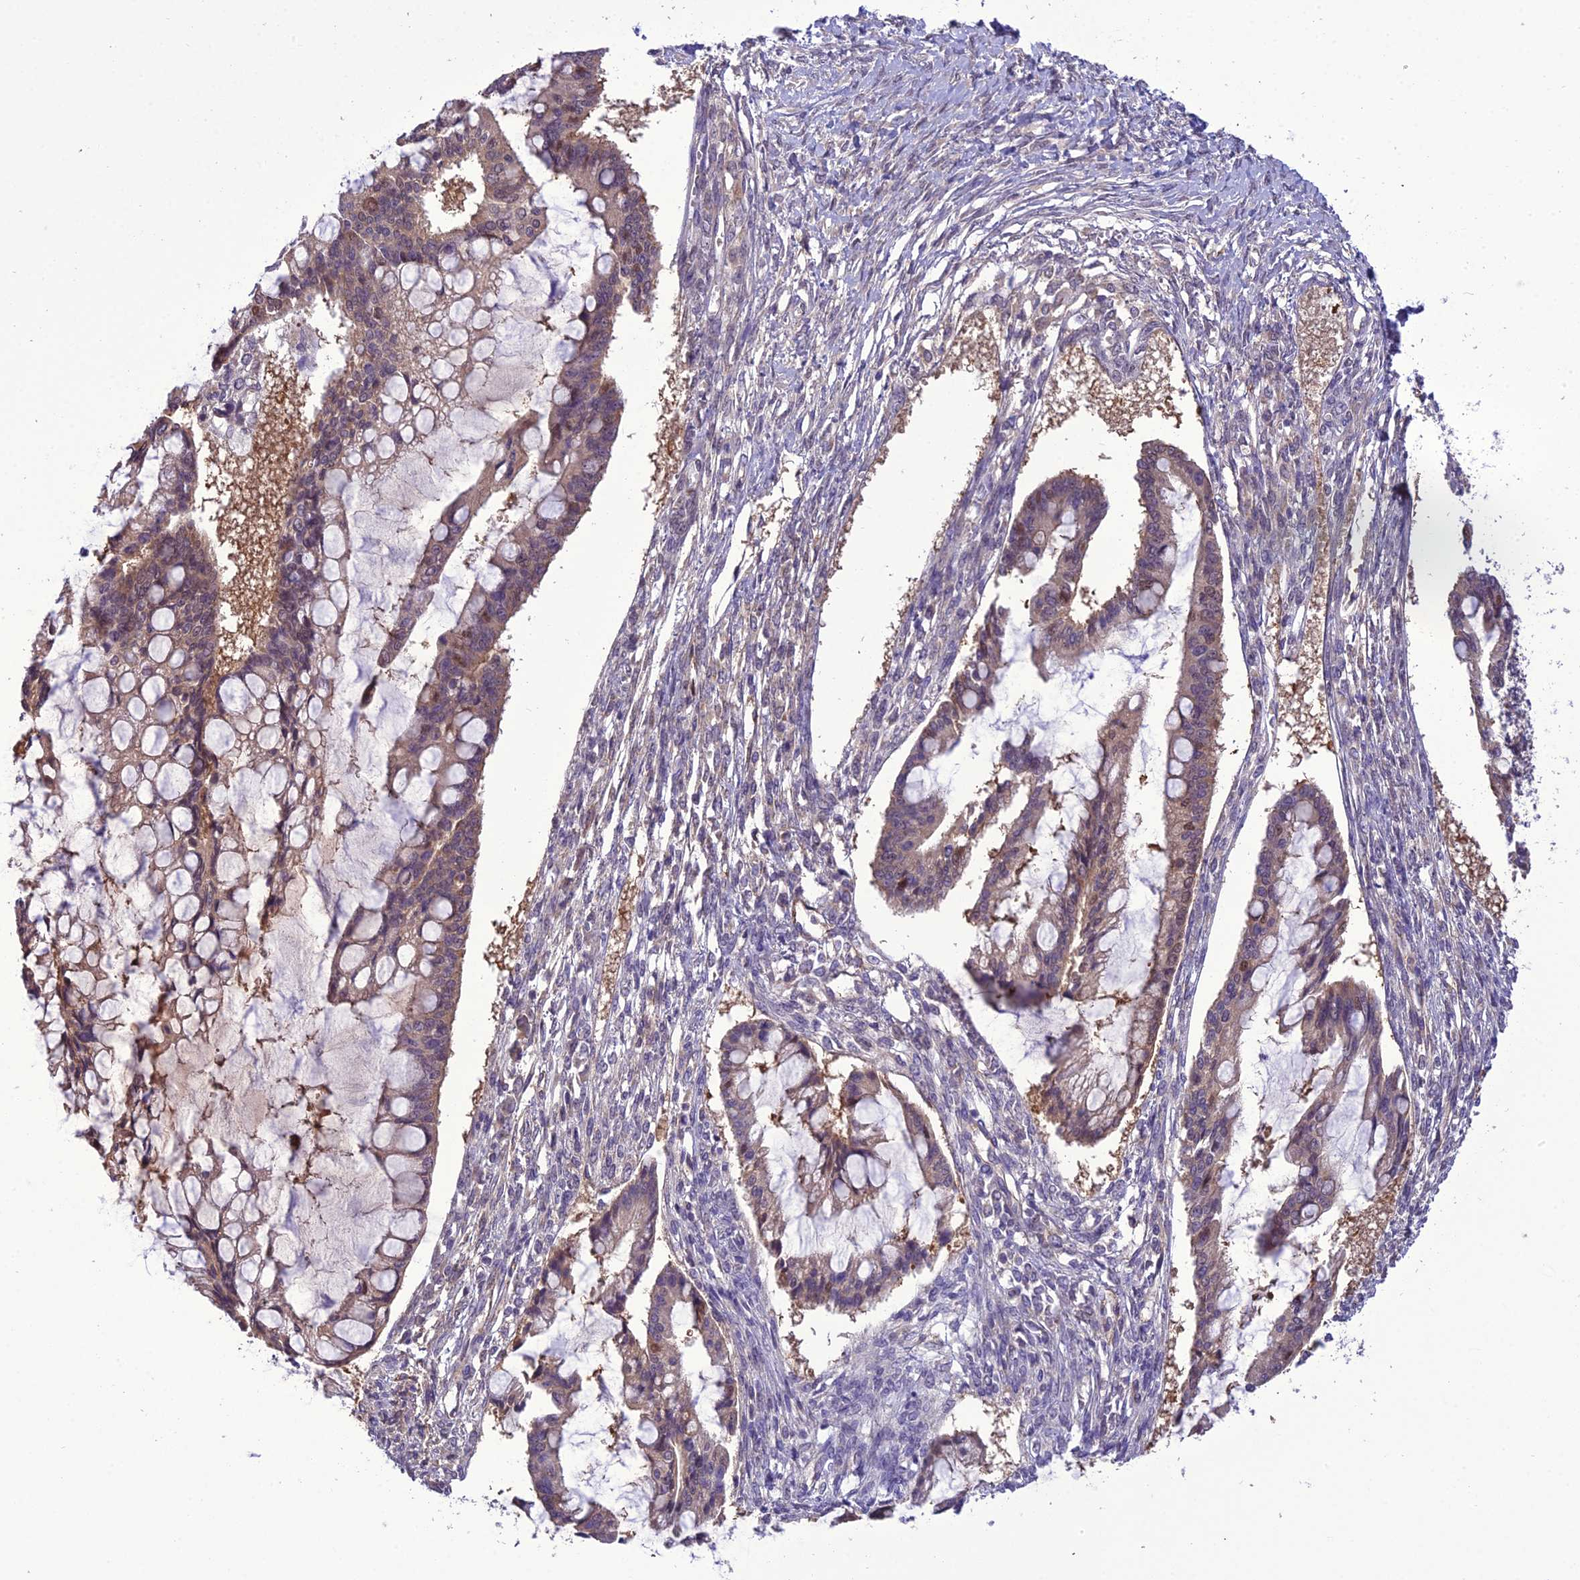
{"staining": {"intensity": "weak", "quantity": "25%-75%", "location": "cytoplasmic/membranous,nuclear"}, "tissue": "ovarian cancer", "cell_type": "Tumor cells", "image_type": "cancer", "snomed": [{"axis": "morphology", "description": "Cystadenocarcinoma, mucinous, NOS"}, {"axis": "topography", "description": "Ovary"}], "caption": "Protein staining displays weak cytoplasmic/membranous and nuclear expression in approximately 25%-75% of tumor cells in mucinous cystadenocarcinoma (ovarian). Using DAB (3,3'-diaminobenzidine) (brown) and hematoxylin (blue) stains, captured at high magnification using brightfield microscopy.", "gene": "BORCS6", "patient": {"sex": "female", "age": 73}}